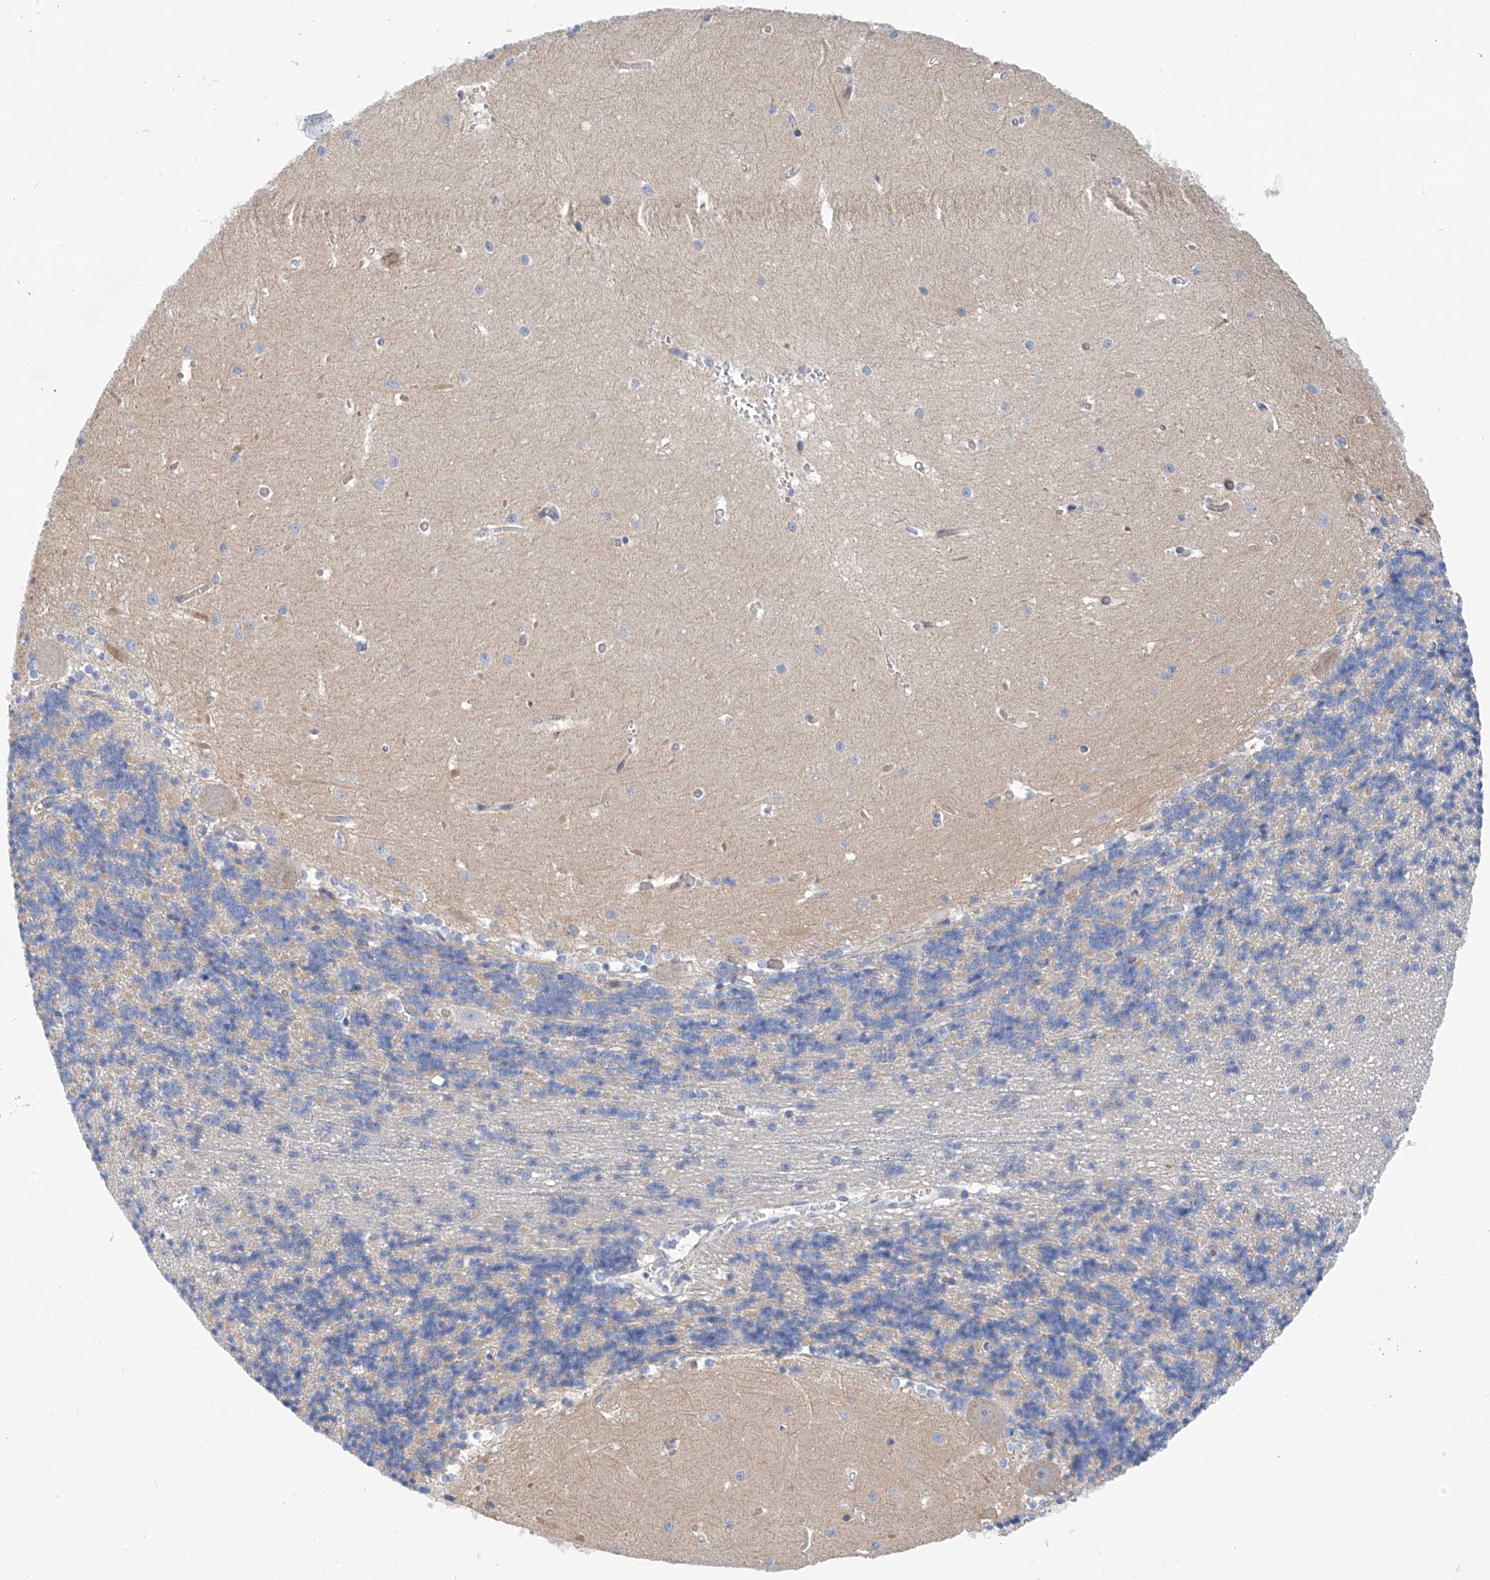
{"staining": {"intensity": "negative", "quantity": "none", "location": "none"}, "tissue": "cerebellum", "cell_type": "Cells in granular layer", "image_type": "normal", "snomed": [{"axis": "morphology", "description": "Normal tissue, NOS"}, {"axis": "topography", "description": "Cerebellum"}], "caption": "Protein analysis of benign cerebellum reveals no significant staining in cells in granular layer. Nuclei are stained in blue.", "gene": "PIK3C2B", "patient": {"sex": "male", "age": 37}}